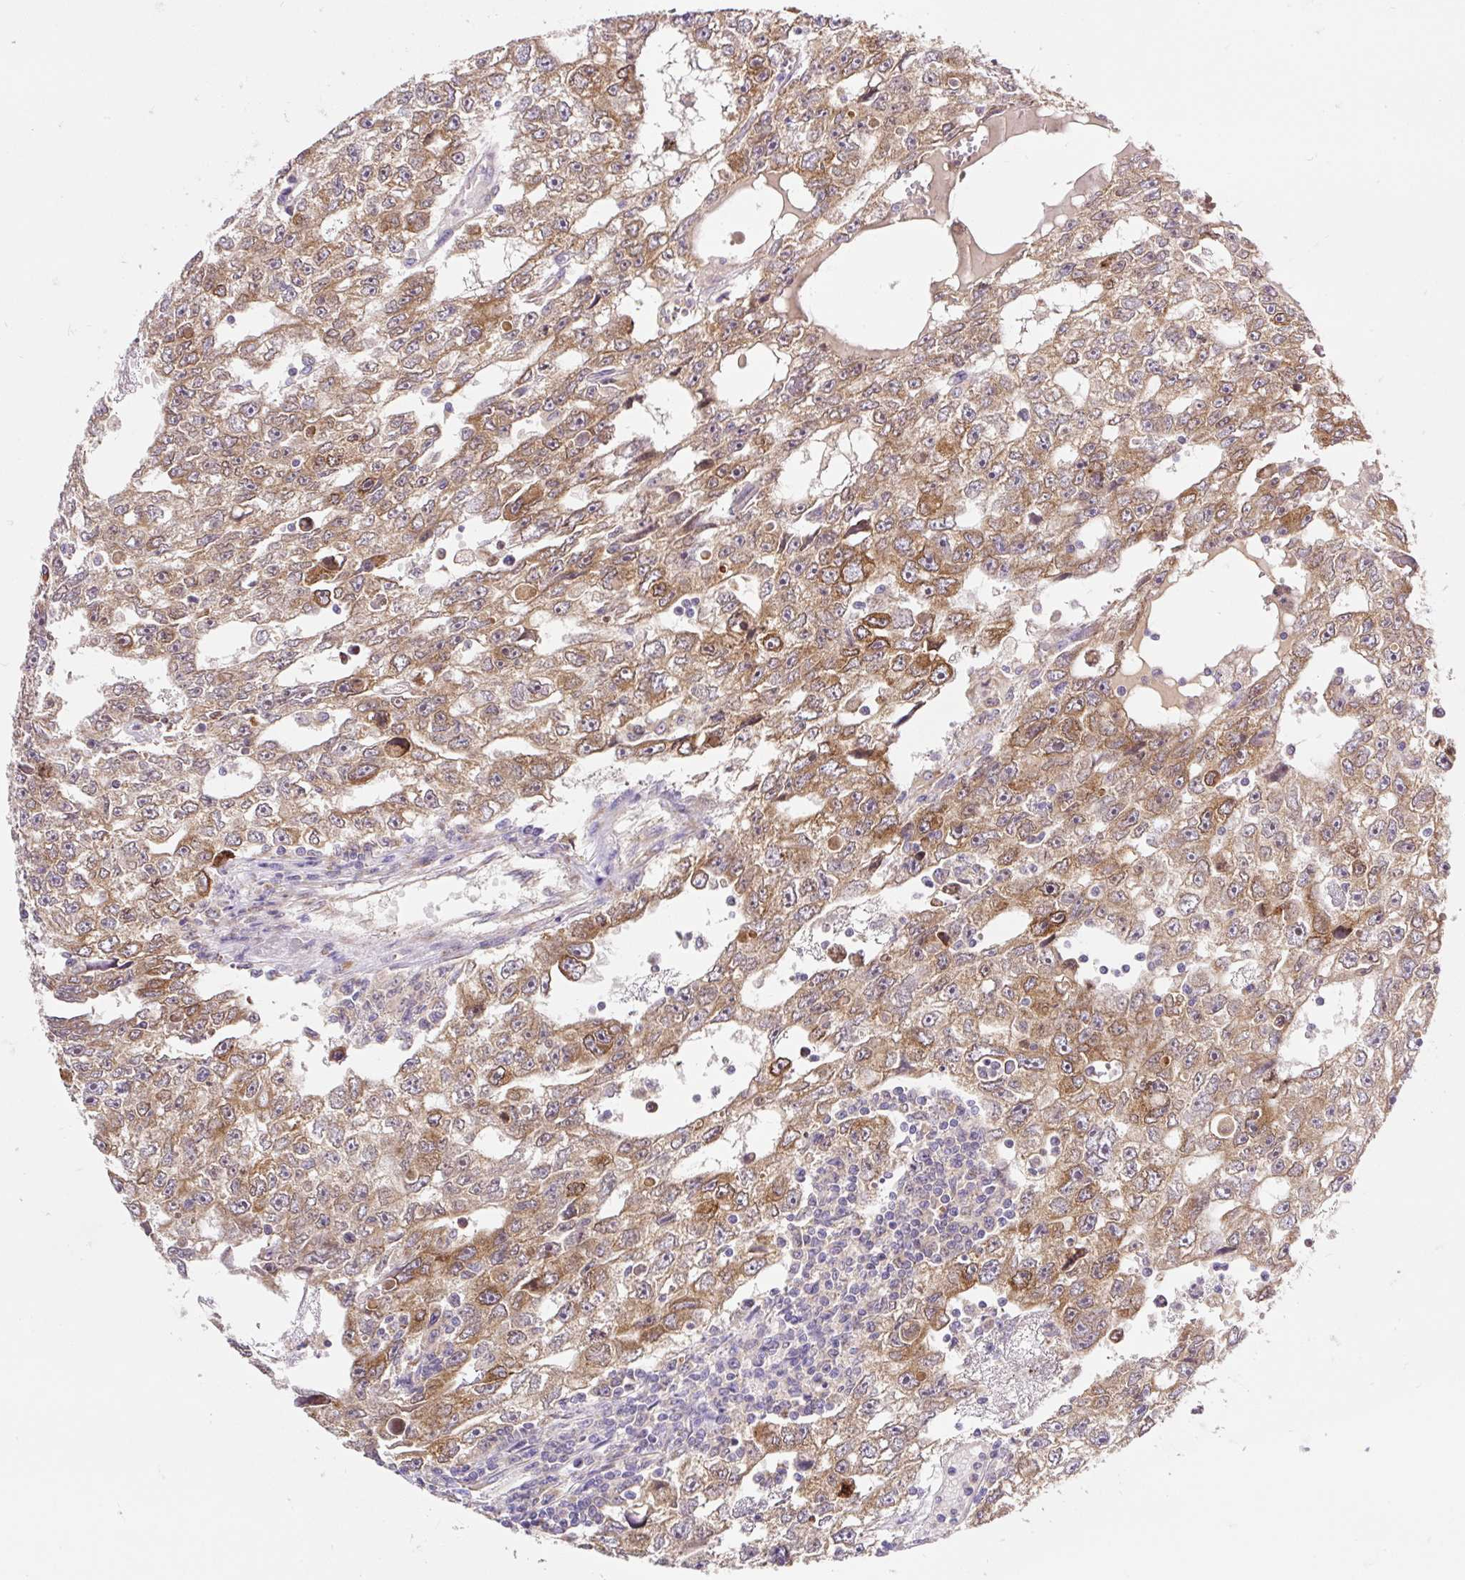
{"staining": {"intensity": "moderate", "quantity": ">75%", "location": "cytoplasmic/membranous"}, "tissue": "testis cancer", "cell_type": "Tumor cells", "image_type": "cancer", "snomed": [{"axis": "morphology", "description": "Carcinoma, Embryonal, NOS"}, {"axis": "topography", "description": "Testis"}], "caption": "DAB (3,3'-diaminobenzidine) immunohistochemical staining of human embryonal carcinoma (testis) demonstrates moderate cytoplasmic/membranous protein positivity in about >75% of tumor cells.", "gene": "SEC63", "patient": {"sex": "male", "age": 20}}